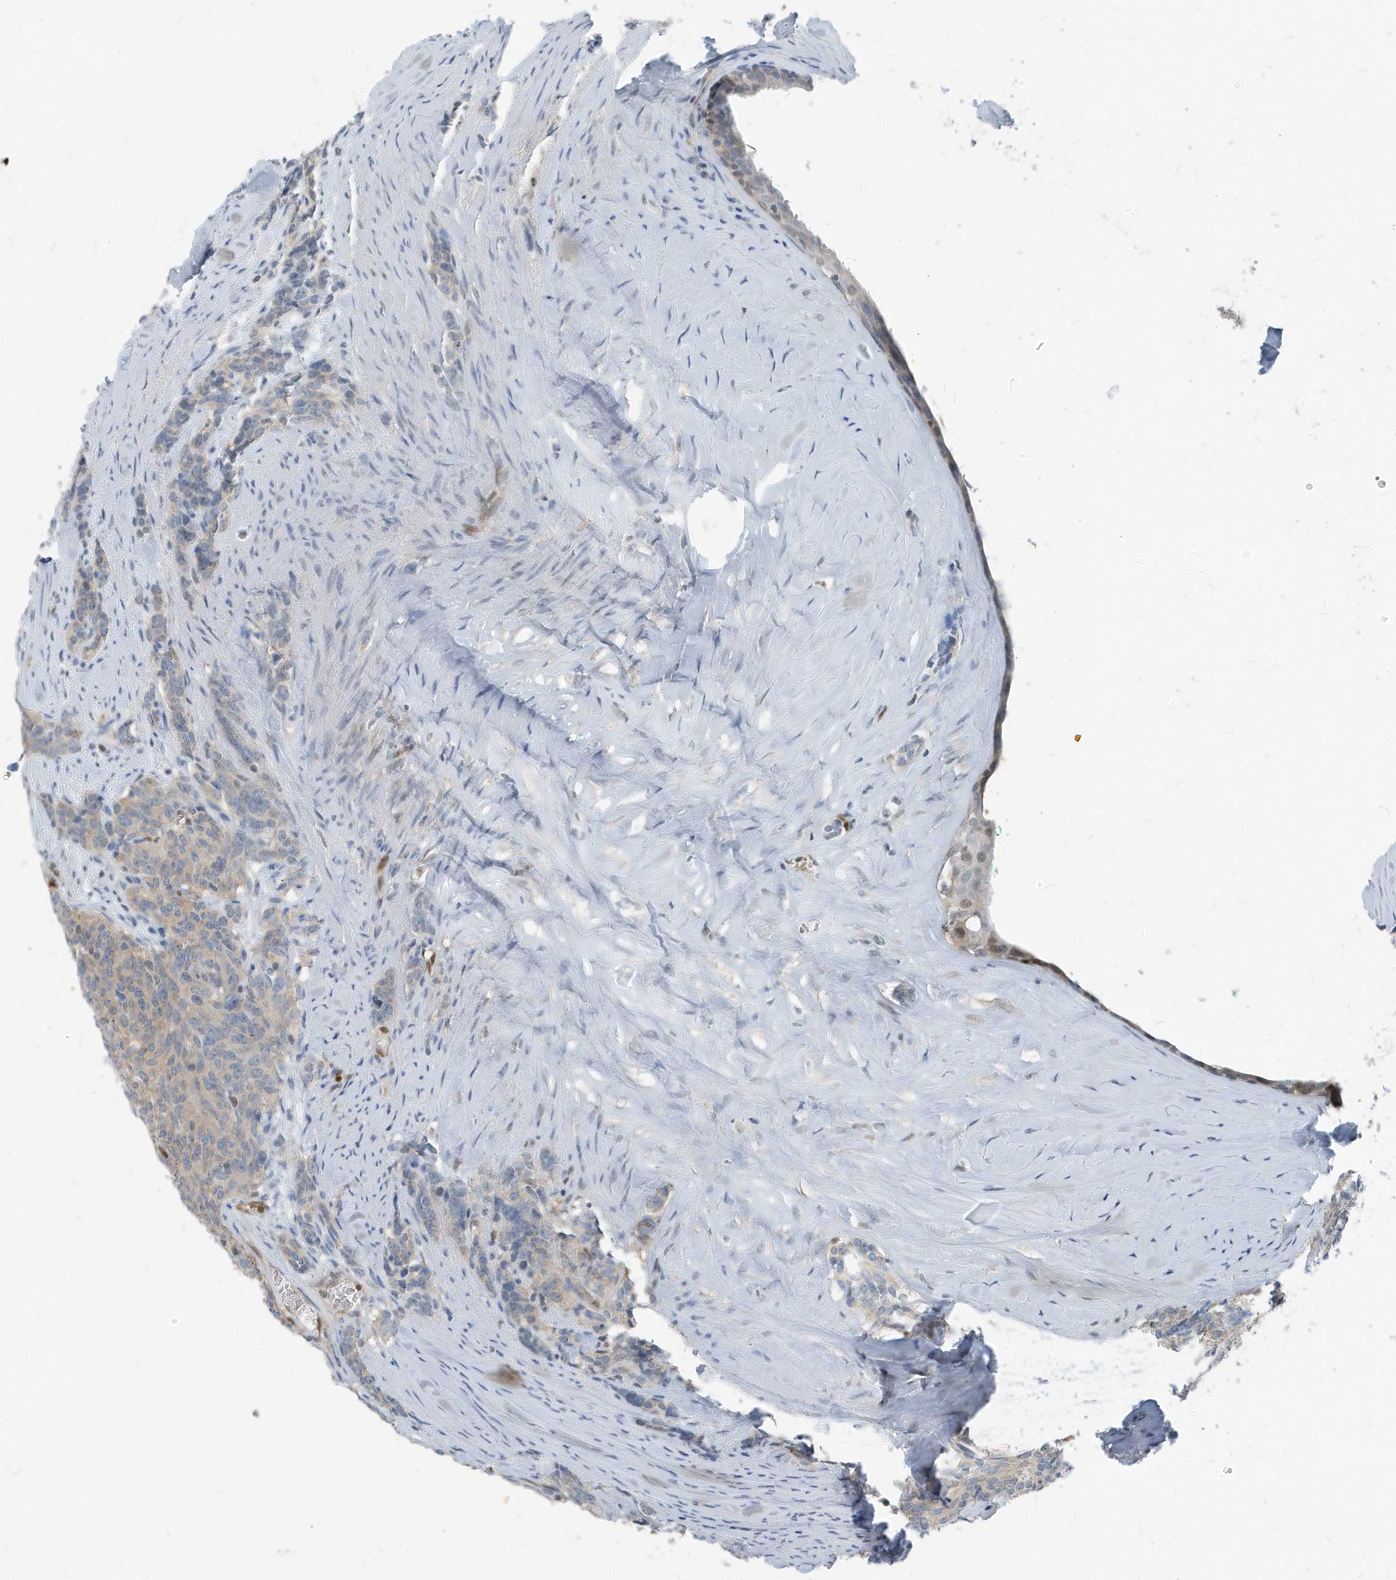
{"staining": {"intensity": "negative", "quantity": "none", "location": "none"}, "tissue": "carcinoid", "cell_type": "Tumor cells", "image_type": "cancer", "snomed": [{"axis": "morphology", "description": "Carcinoid, malignant, NOS"}, {"axis": "topography", "description": "Lung"}], "caption": "There is no significant staining in tumor cells of carcinoid.", "gene": "NCOA7", "patient": {"sex": "female", "age": 46}}